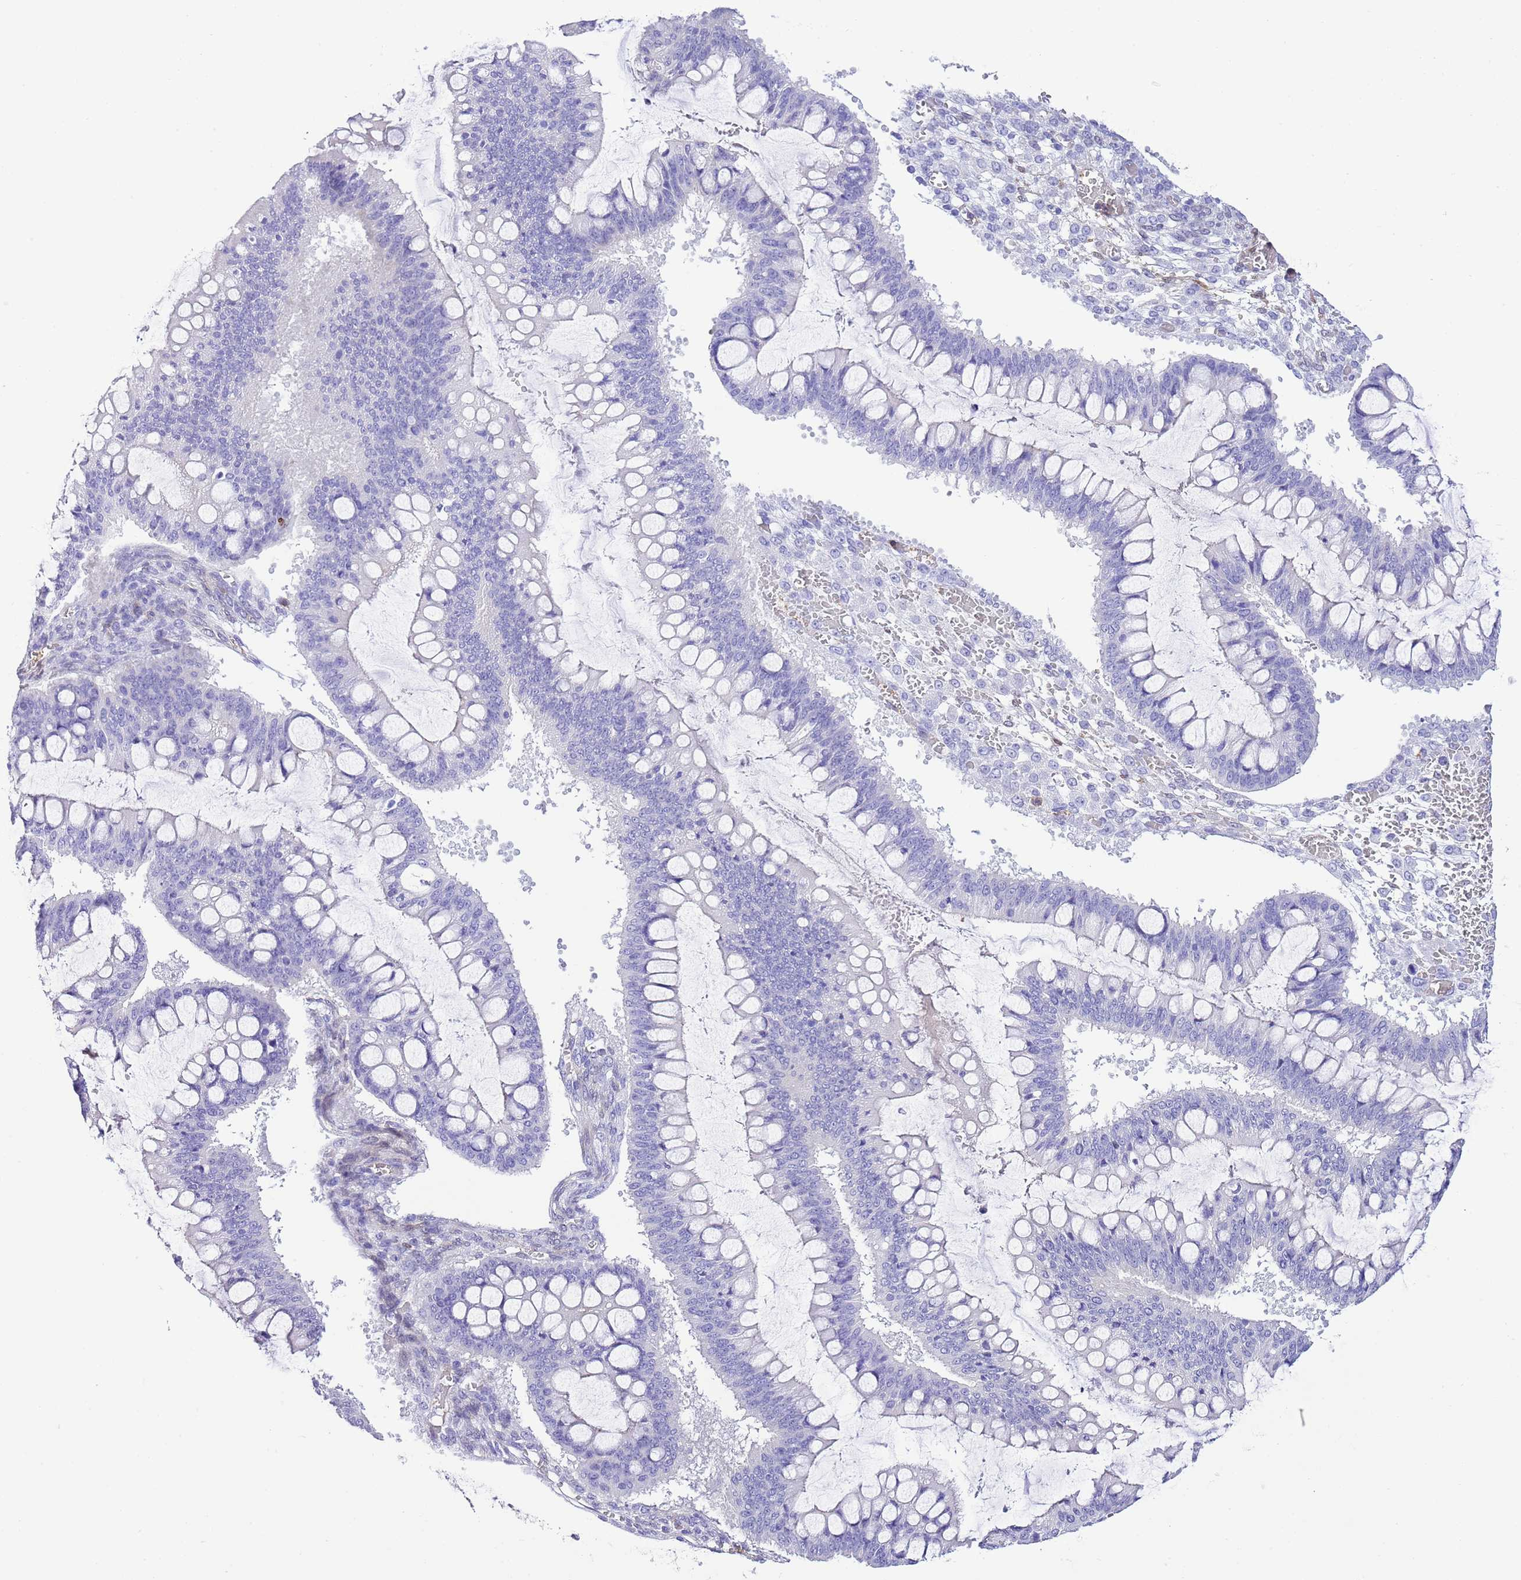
{"staining": {"intensity": "negative", "quantity": "none", "location": "none"}, "tissue": "ovarian cancer", "cell_type": "Tumor cells", "image_type": "cancer", "snomed": [{"axis": "morphology", "description": "Cystadenocarcinoma, mucinous, NOS"}, {"axis": "topography", "description": "Ovary"}], "caption": "DAB immunohistochemical staining of human ovarian cancer (mucinous cystadenocarcinoma) reveals no significant positivity in tumor cells. The staining was performed using DAB (3,3'-diaminobenzidine) to visualize the protein expression in brown, while the nuclei were stained in blue with hematoxylin (Magnification: 20x).", "gene": "CNN2", "patient": {"sex": "female", "age": 73}}